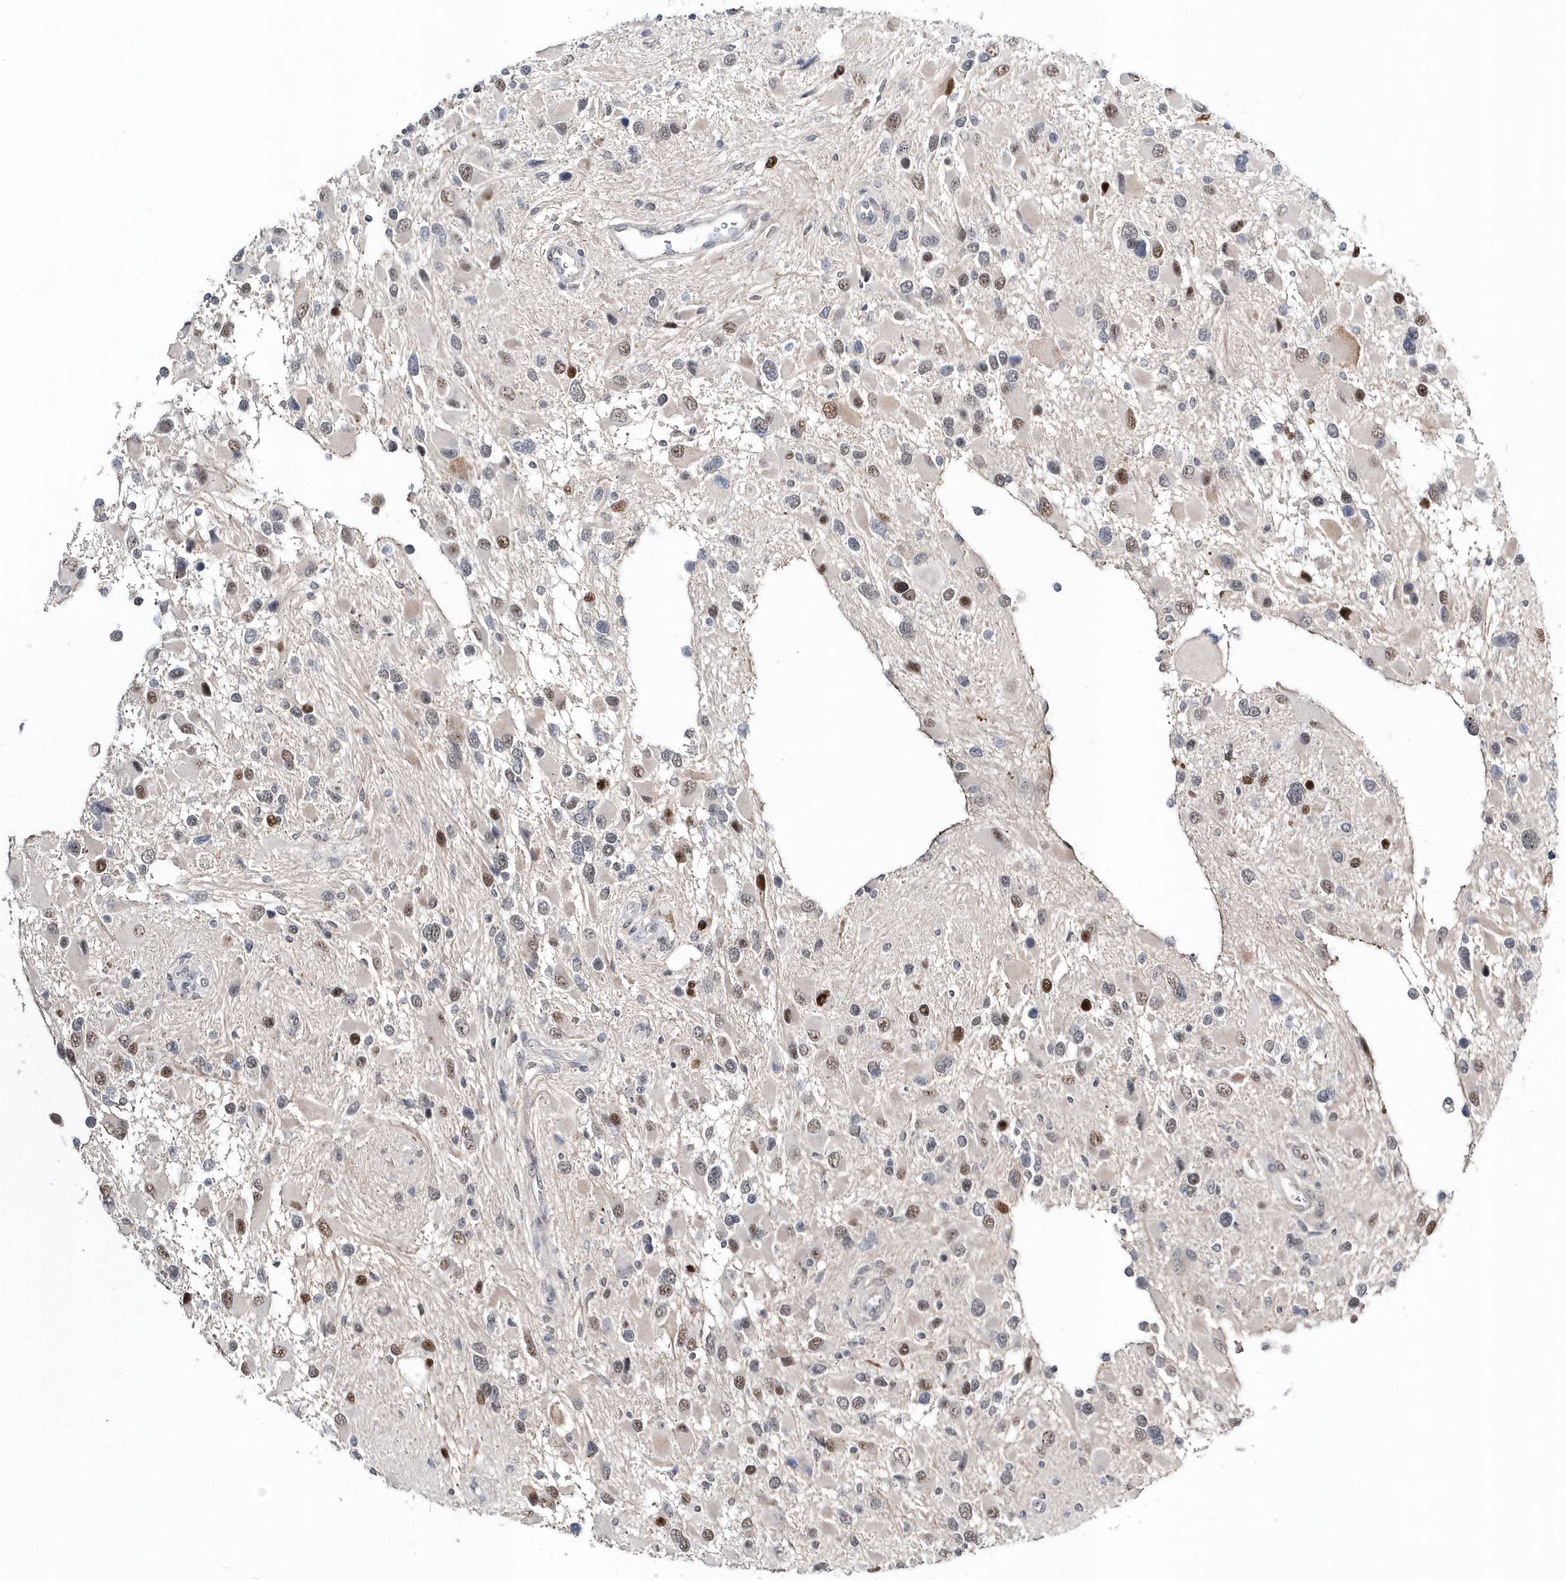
{"staining": {"intensity": "moderate", "quantity": "25%-75%", "location": "nuclear"}, "tissue": "glioma", "cell_type": "Tumor cells", "image_type": "cancer", "snomed": [{"axis": "morphology", "description": "Glioma, malignant, High grade"}, {"axis": "topography", "description": "Brain"}], "caption": "IHC staining of glioma, which shows medium levels of moderate nuclear staining in approximately 25%-75% of tumor cells indicating moderate nuclear protein staining. The staining was performed using DAB (brown) for protein detection and nuclei were counterstained in hematoxylin (blue).", "gene": "ASCL4", "patient": {"sex": "male", "age": 53}}